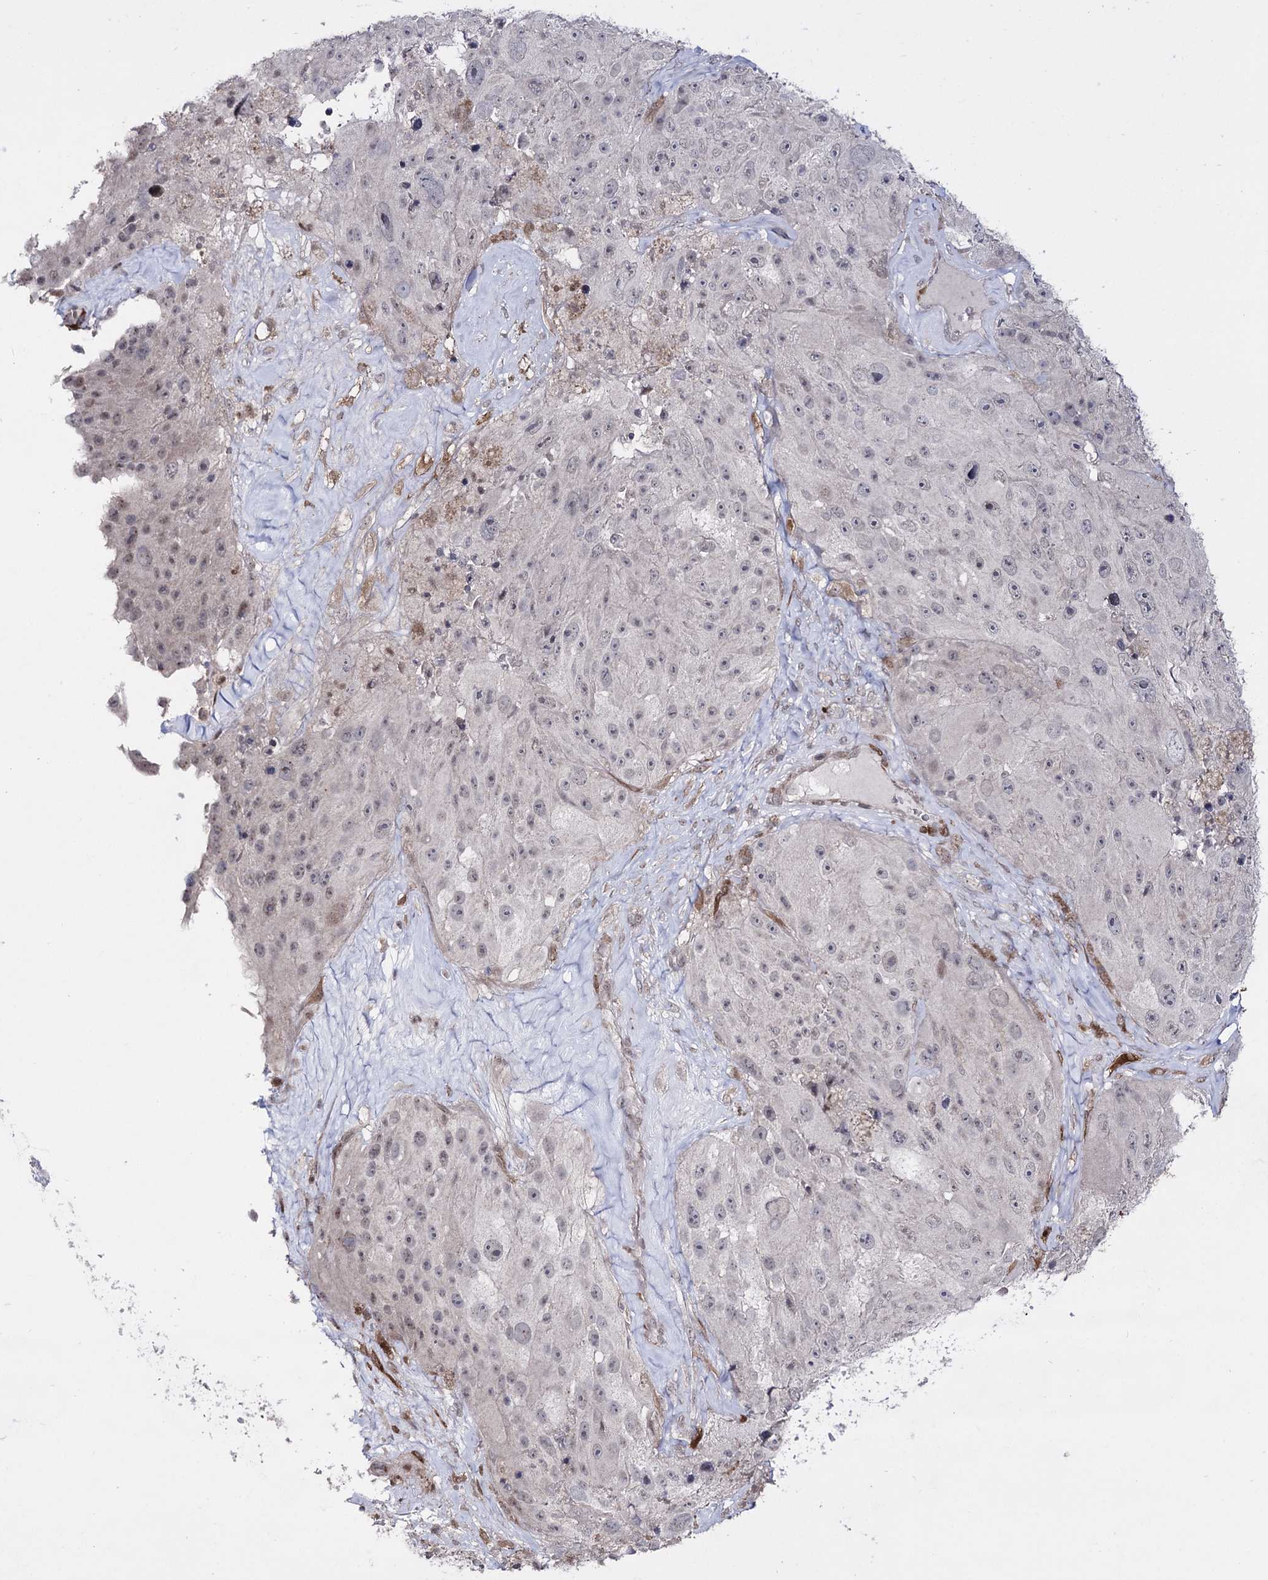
{"staining": {"intensity": "negative", "quantity": "none", "location": "none"}, "tissue": "melanoma", "cell_type": "Tumor cells", "image_type": "cancer", "snomed": [{"axis": "morphology", "description": "Malignant melanoma, Metastatic site"}, {"axis": "topography", "description": "Lymph node"}], "caption": "The immunohistochemistry image has no significant expression in tumor cells of malignant melanoma (metastatic site) tissue.", "gene": "HSD11B2", "patient": {"sex": "male", "age": 62}}